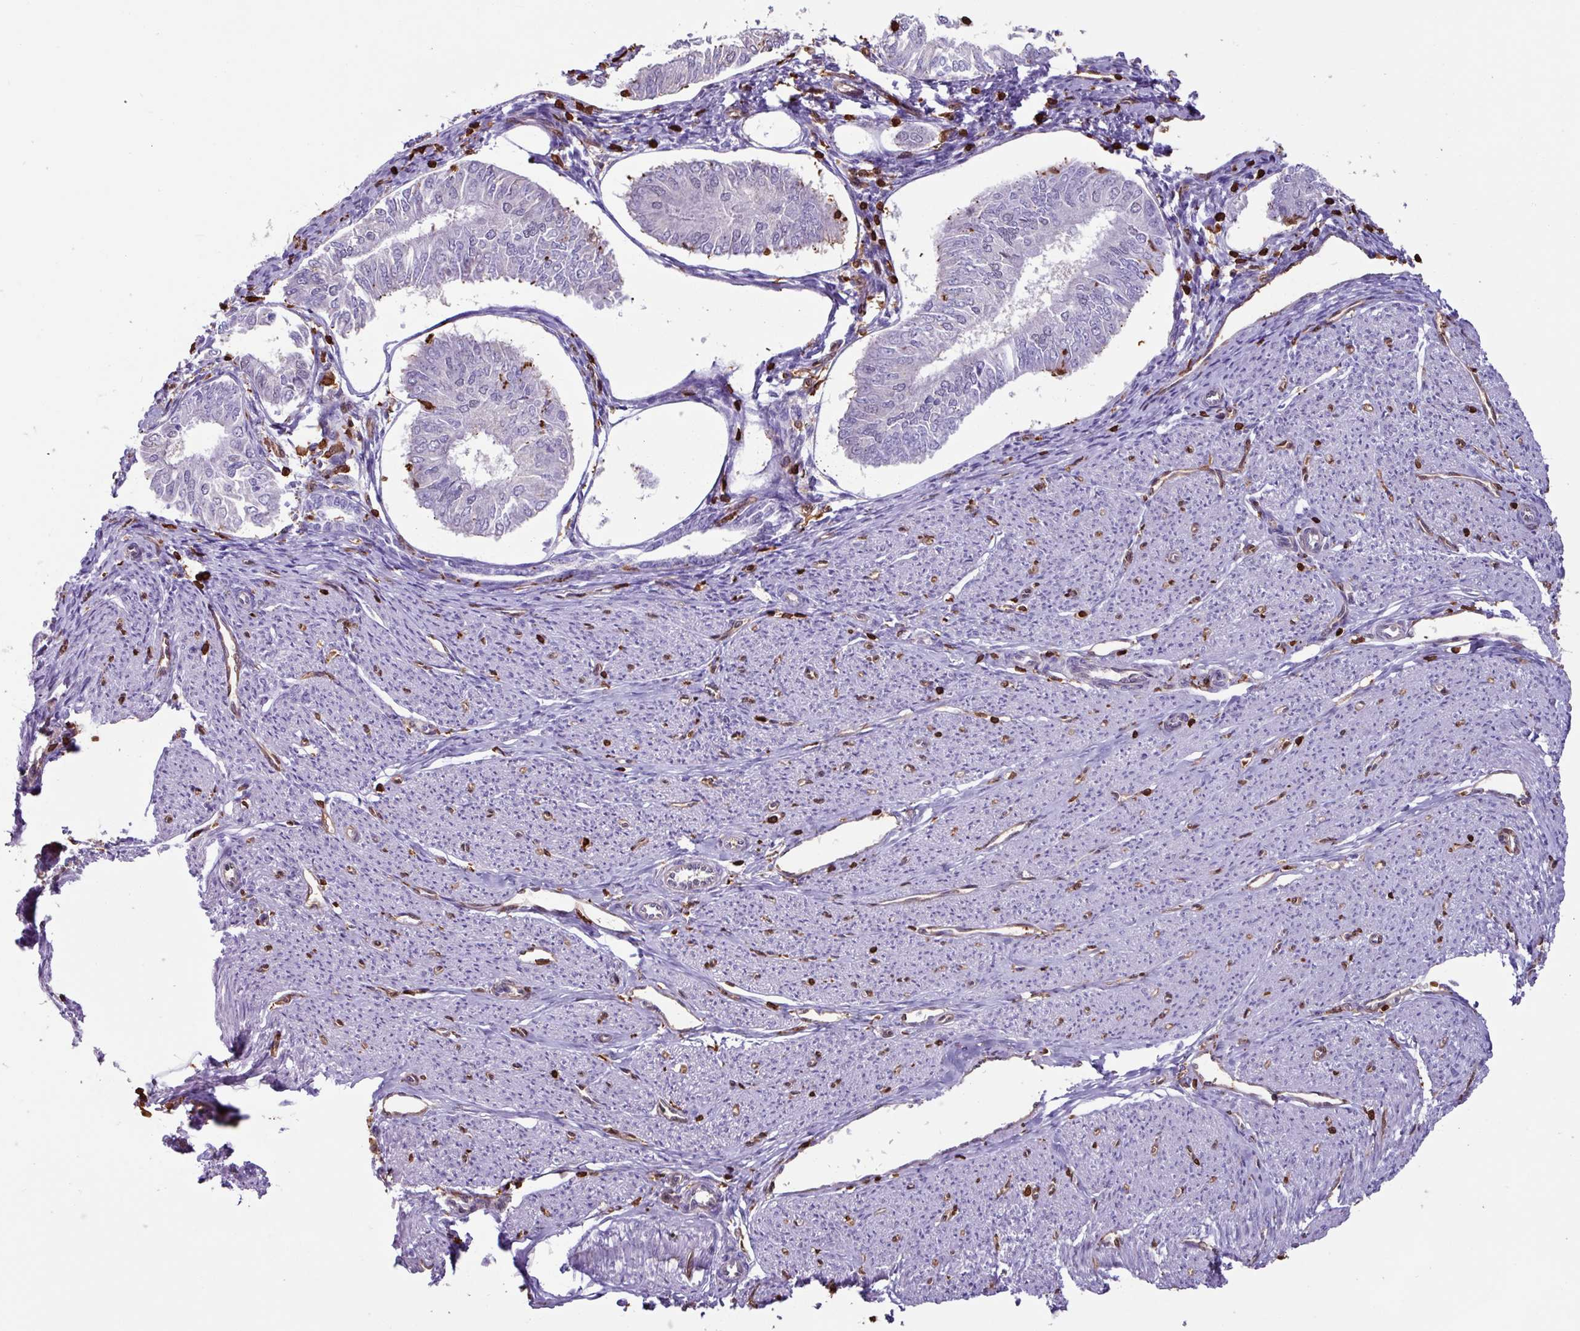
{"staining": {"intensity": "negative", "quantity": "none", "location": "none"}, "tissue": "endometrial cancer", "cell_type": "Tumor cells", "image_type": "cancer", "snomed": [{"axis": "morphology", "description": "Adenocarcinoma, NOS"}, {"axis": "topography", "description": "Endometrium"}], "caption": "There is no significant expression in tumor cells of endometrial adenocarcinoma. (Immunohistochemistry, brightfield microscopy, high magnification).", "gene": "ARHGDIB", "patient": {"sex": "female", "age": 58}}